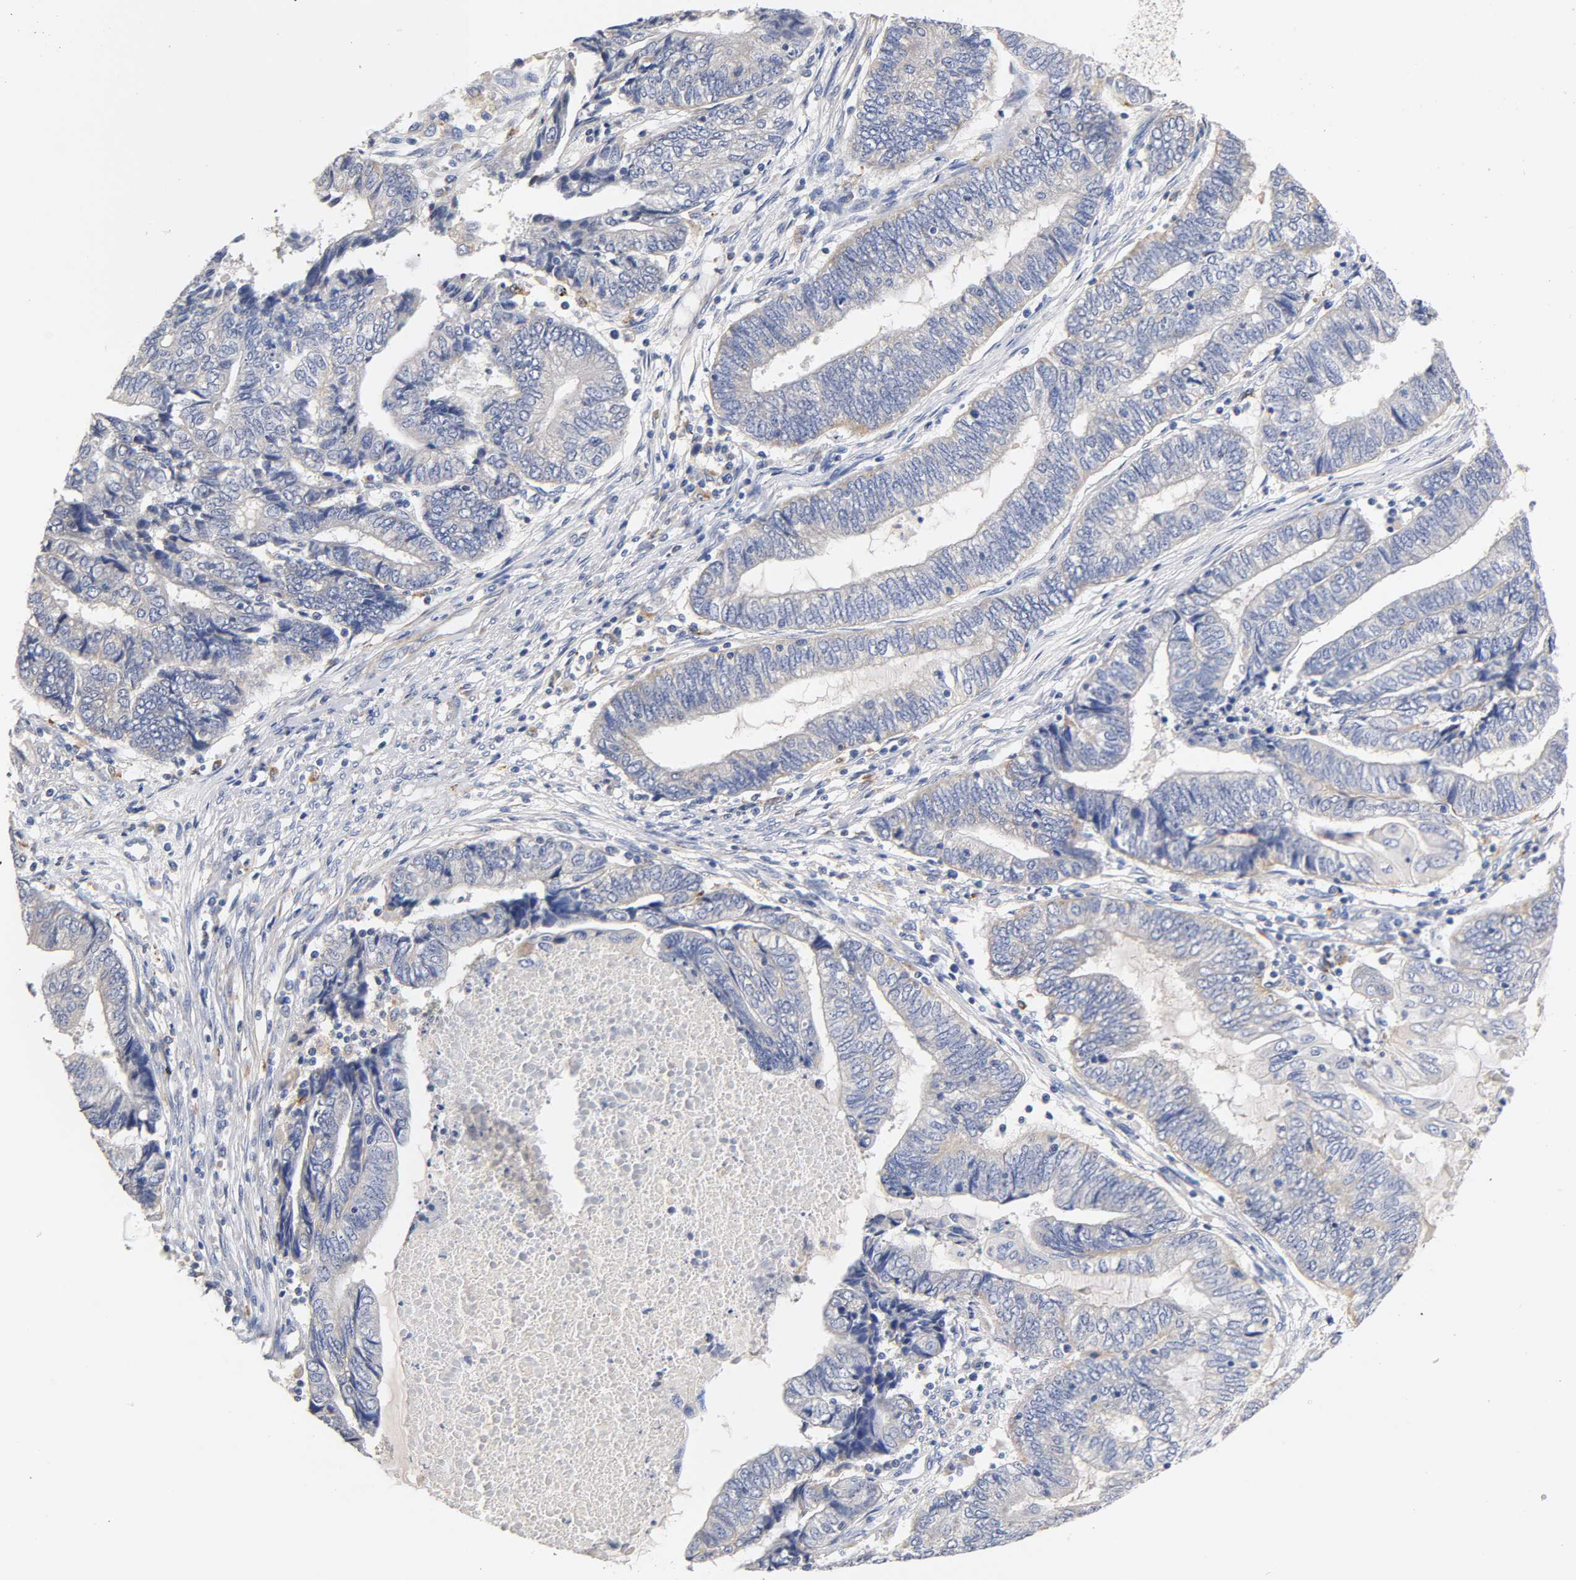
{"staining": {"intensity": "negative", "quantity": "none", "location": "none"}, "tissue": "endometrial cancer", "cell_type": "Tumor cells", "image_type": "cancer", "snomed": [{"axis": "morphology", "description": "Adenocarcinoma, NOS"}, {"axis": "topography", "description": "Uterus"}, {"axis": "topography", "description": "Endometrium"}], "caption": "A photomicrograph of endometrial adenocarcinoma stained for a protein displays no brown staining in tumor cells.", "gene": "SEMA5A", "patient": {"sex": "female", "age": 70}}